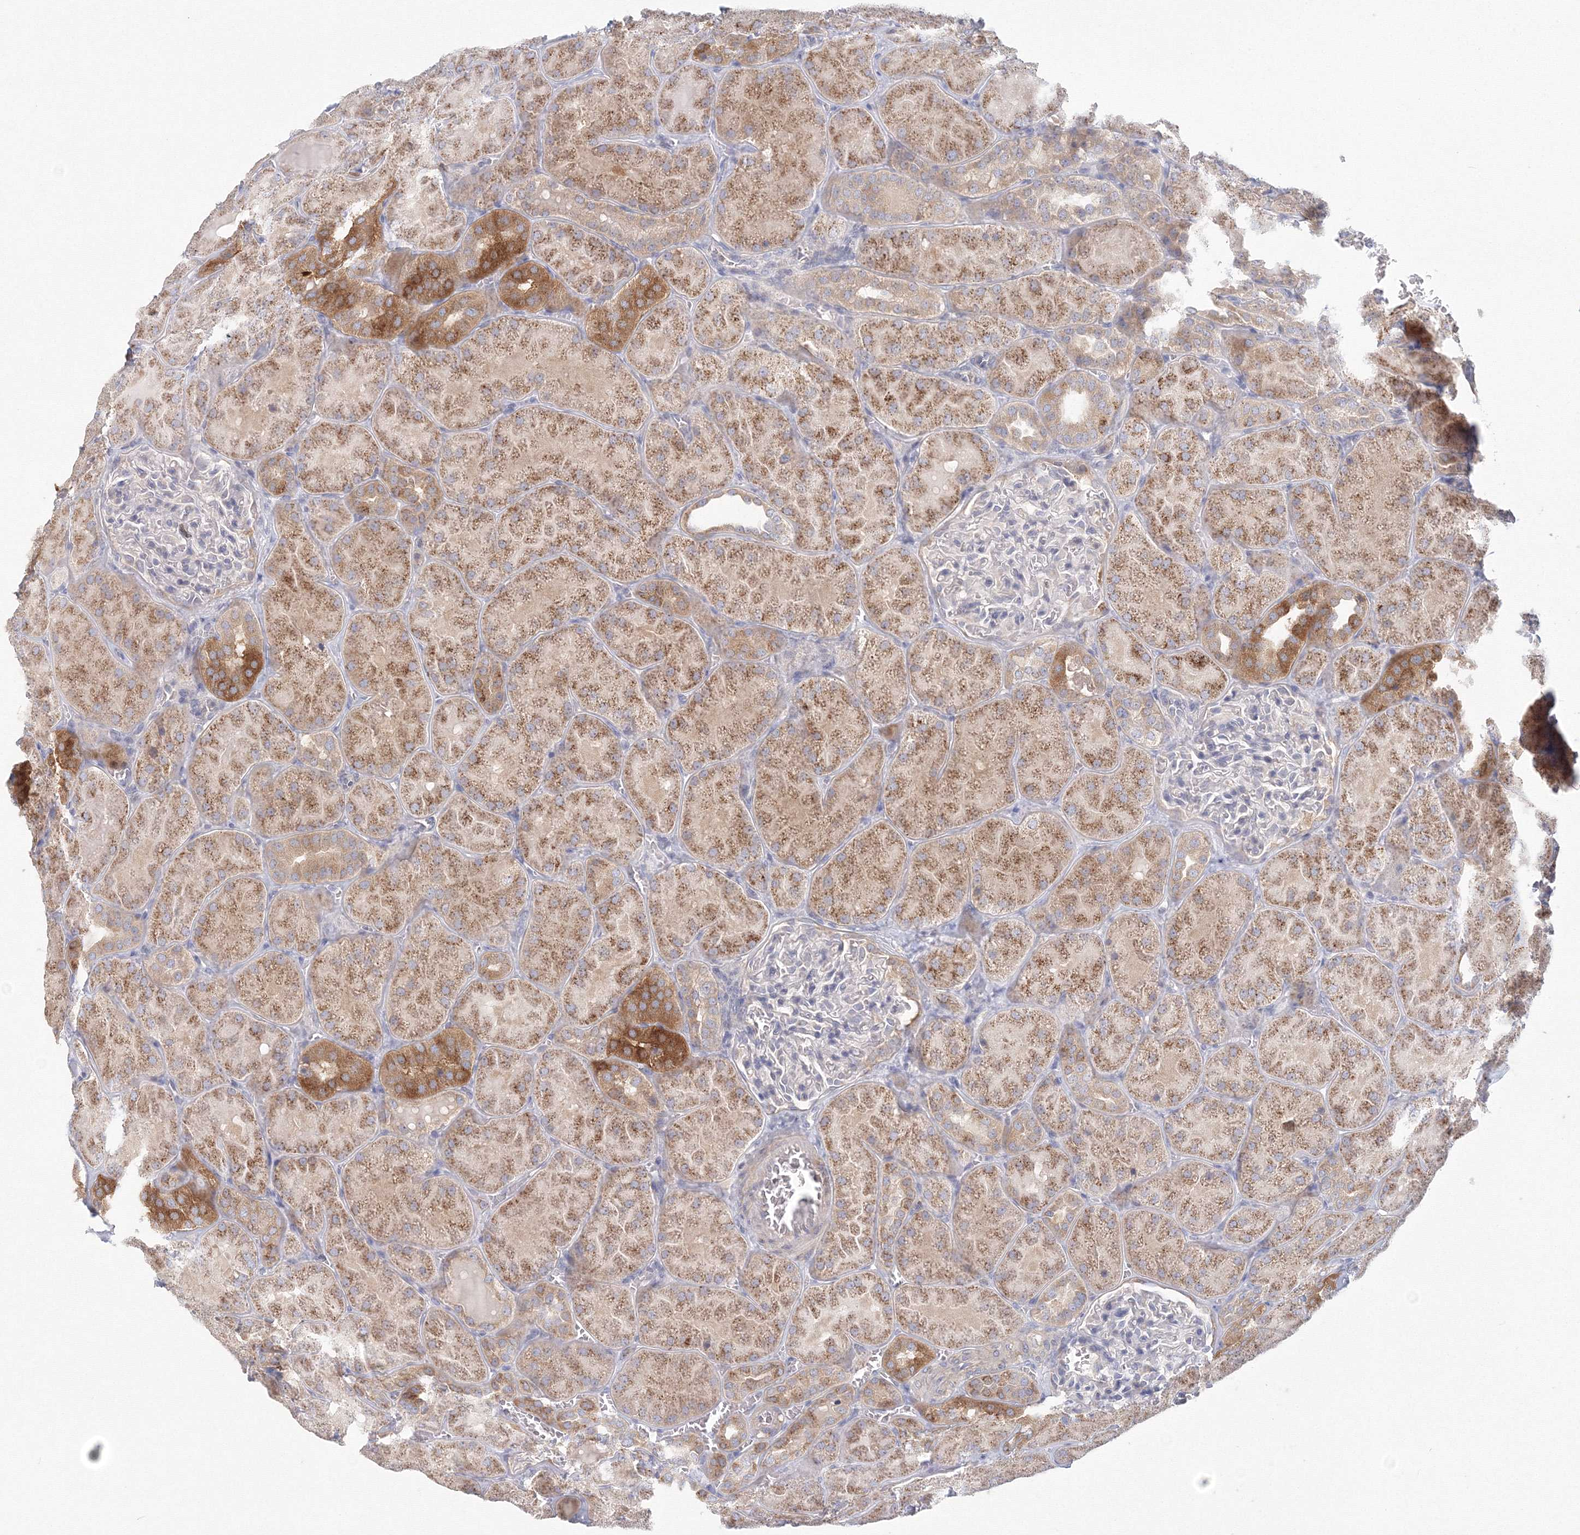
{"staining": {"intensity": "negative", "quantity": "none", "location": "none"}, "tissue": "kidney", "cell_type": "Cells in glomeruli", "image_type": "normal", "snomed": [{"axis": "morphology", "description": "Normal tissue, NOS"}, {"axis": "topography", "description": "Kidney"}], "caption": "An IHC histopathology image of normal kidney is shown. There is no staining in cells in glomeruli of kidney.", "gene": "TACC2", "patient": {"sex": "male", "age": 28}}